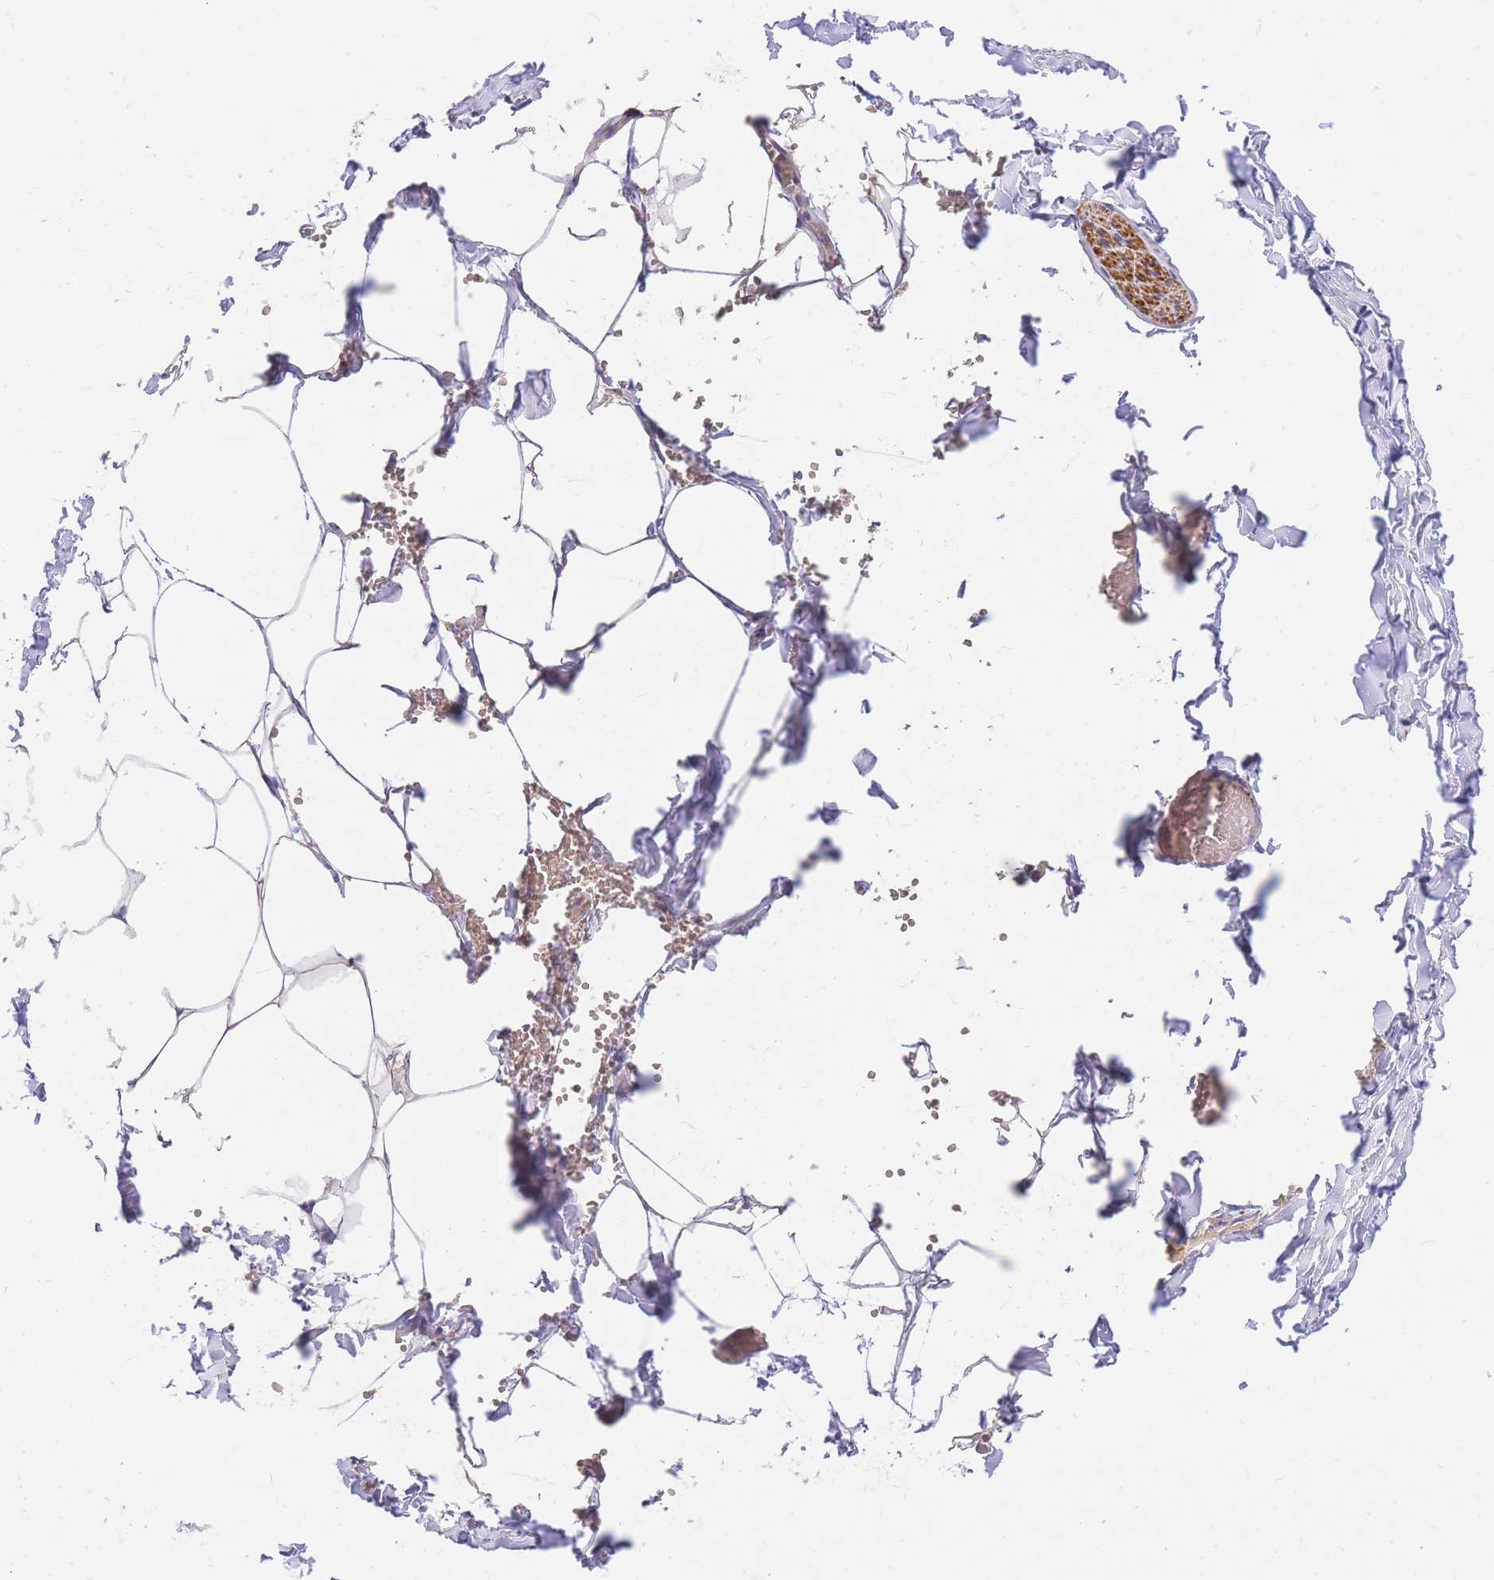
{"staining": {"intensity": "negative", "quantity": "none", "location": "none"}, "tissue": "adipose tissue", "cell_type": "Adipocytes", "image_type": "normal", "snomed": [{"axis": "morphology", "description": "Normal tissue, NOS"}, {"axis": "topography", "description": "Gallbladder"}, {"axis": "topography", "description": "Peripheral nerve tissue"}], "caption": "This micrograph is of unremarkable adipose tissue stained with IHC to label a protein in brown with the nuclei are counter-stained blue. There is no positivity in adipocytes. (Stains: DAB immunohistochemistry (IHC) with hematoxylin counter stain, Microscopy: brightfield microscopy at high magnification).", "gene": "C2orf88", "patient": {"sex": "male", "age": 38}}